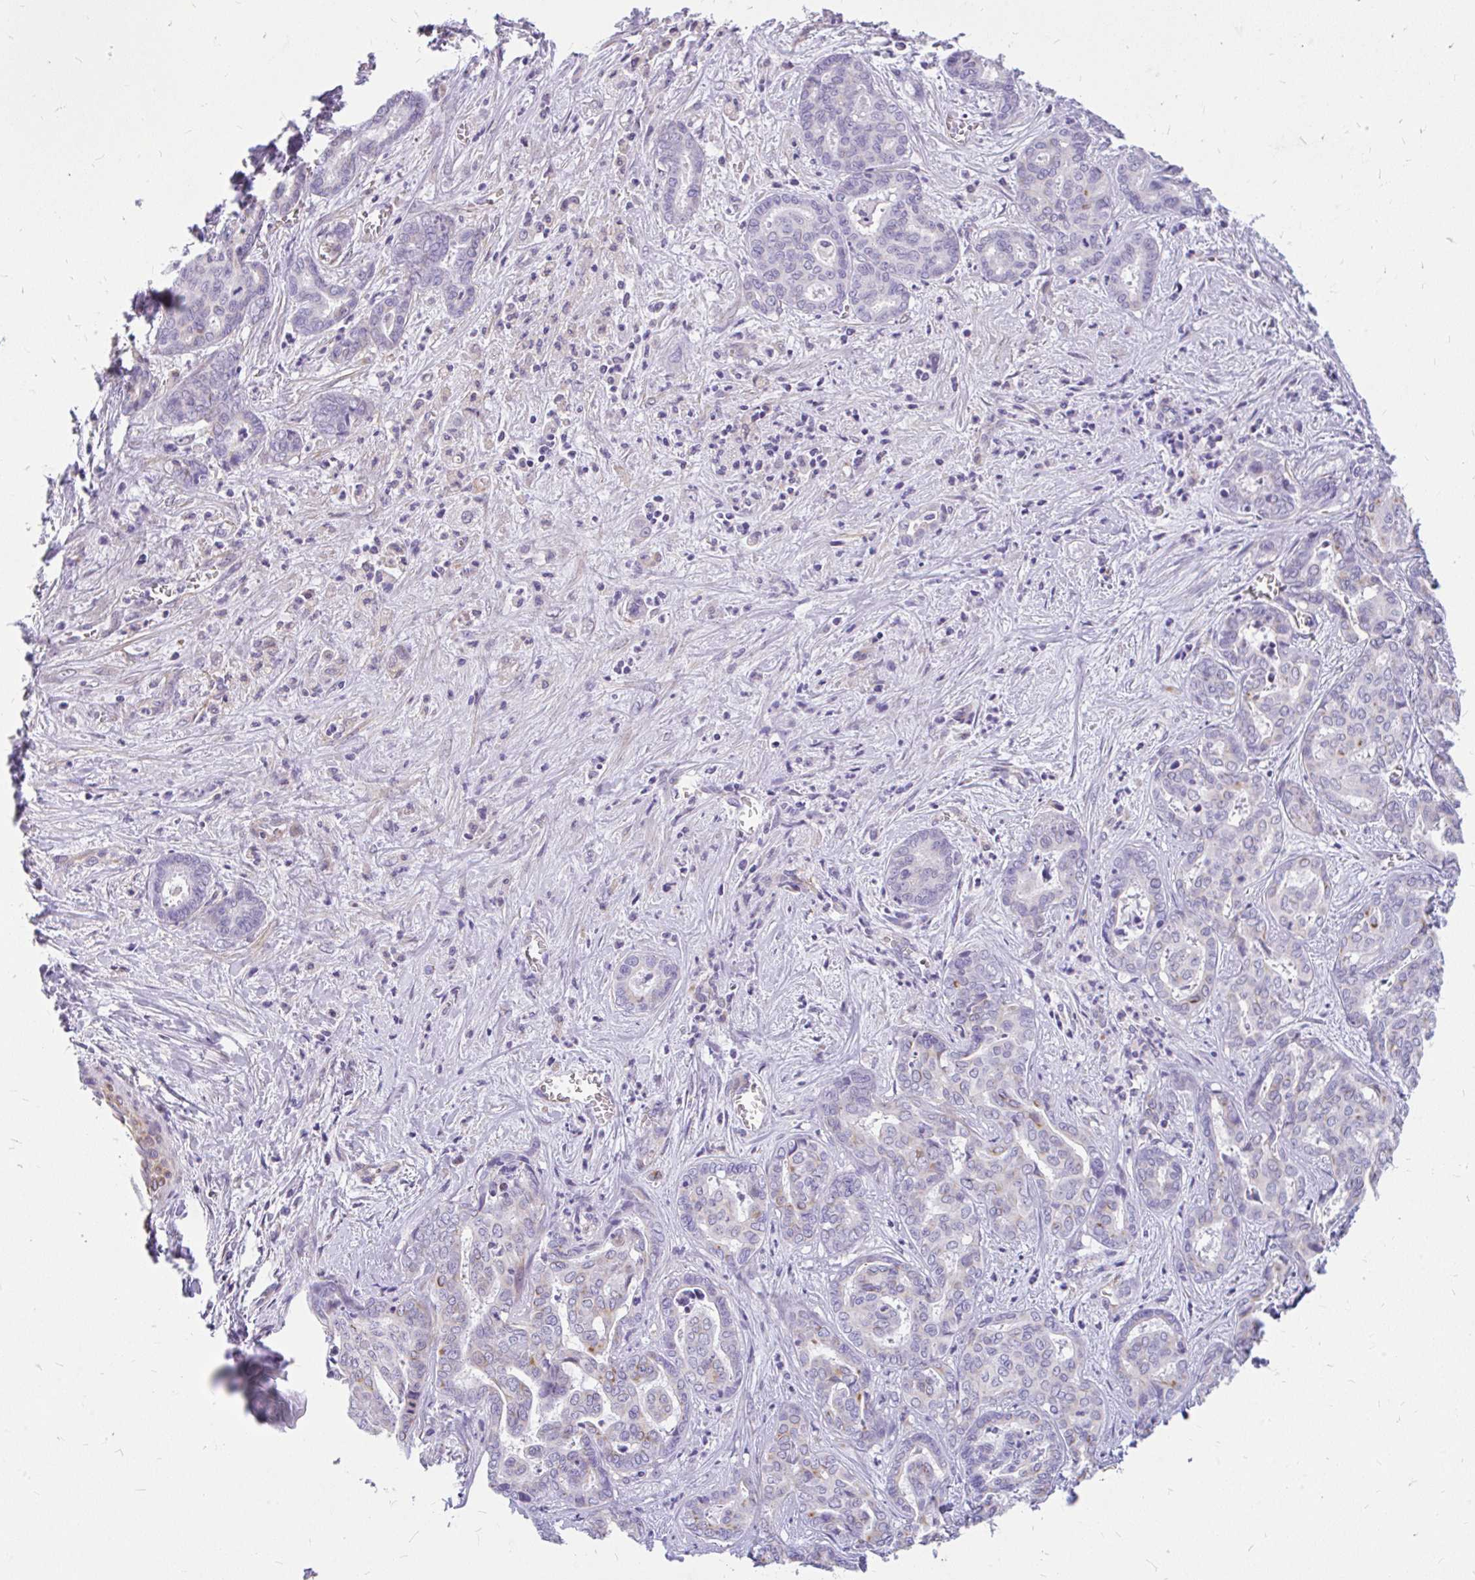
{"staining": {"intensity": "weak", "quantity": "<25%", "location": "cytoplasmic/membranous"}, "tissue": "liver cancer", "cell_type": "Tumor cells", "image_type": "cancer", "snomed": [{"axis": "morphology", "description": "Cholangiocarcinoma"}, {"axis": "topography", "description": "Liver"}], "caption": "This histopathology image is of liver cholangiocarcinoma stained with immunohistochemistry to label a protein in brown with the nuclei are counter-stained blue. There is no positivity in tumor cells.", "gene": "FAM83C", "patient": {"sex": "female", "age": 64}}